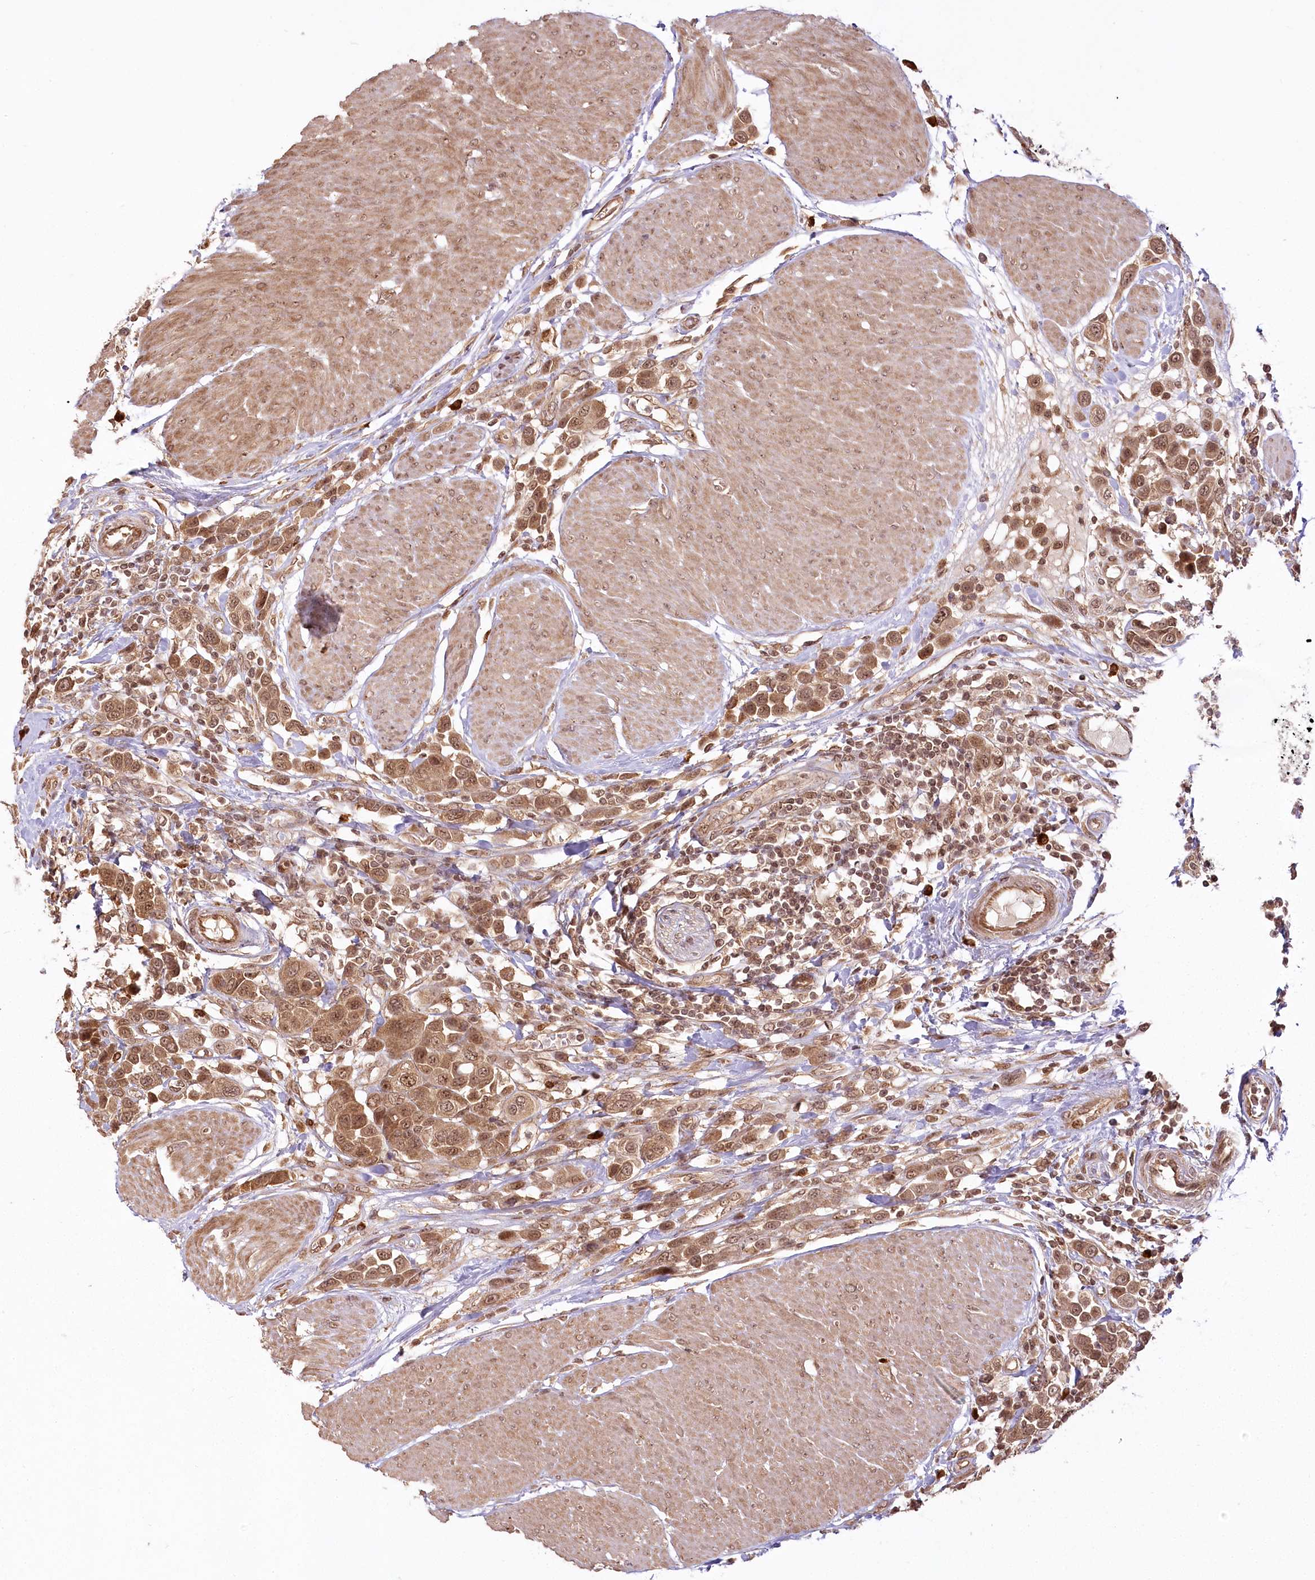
{"staining": {"intensity": "strong", "quantity": ">75%", "location": "cytoplasmic/membranous,nuclear"}, "tissue": "urothelial cancer", "cell_type": "Tumor cells", "image_type": "cancer", "snomed": [{"axis": "morphology", "description": "Urothelial carcinoma, High grade"}, {"axis": "topography", "description": "Urinary bladder"}], "caption": "Immunohistochemistry micrograph of neoplastic tissue: human urothelial cancer stained using IHC demonstrates high levels of strong protein expression localized specifically in the cytoplasmic/membranous and nuclear of tumor cells, appearing as a cytoplasmic/membranous and nuclear brown color.", "gene": "R3HDM2", "patient": {"sex": "male", "age": 50}}